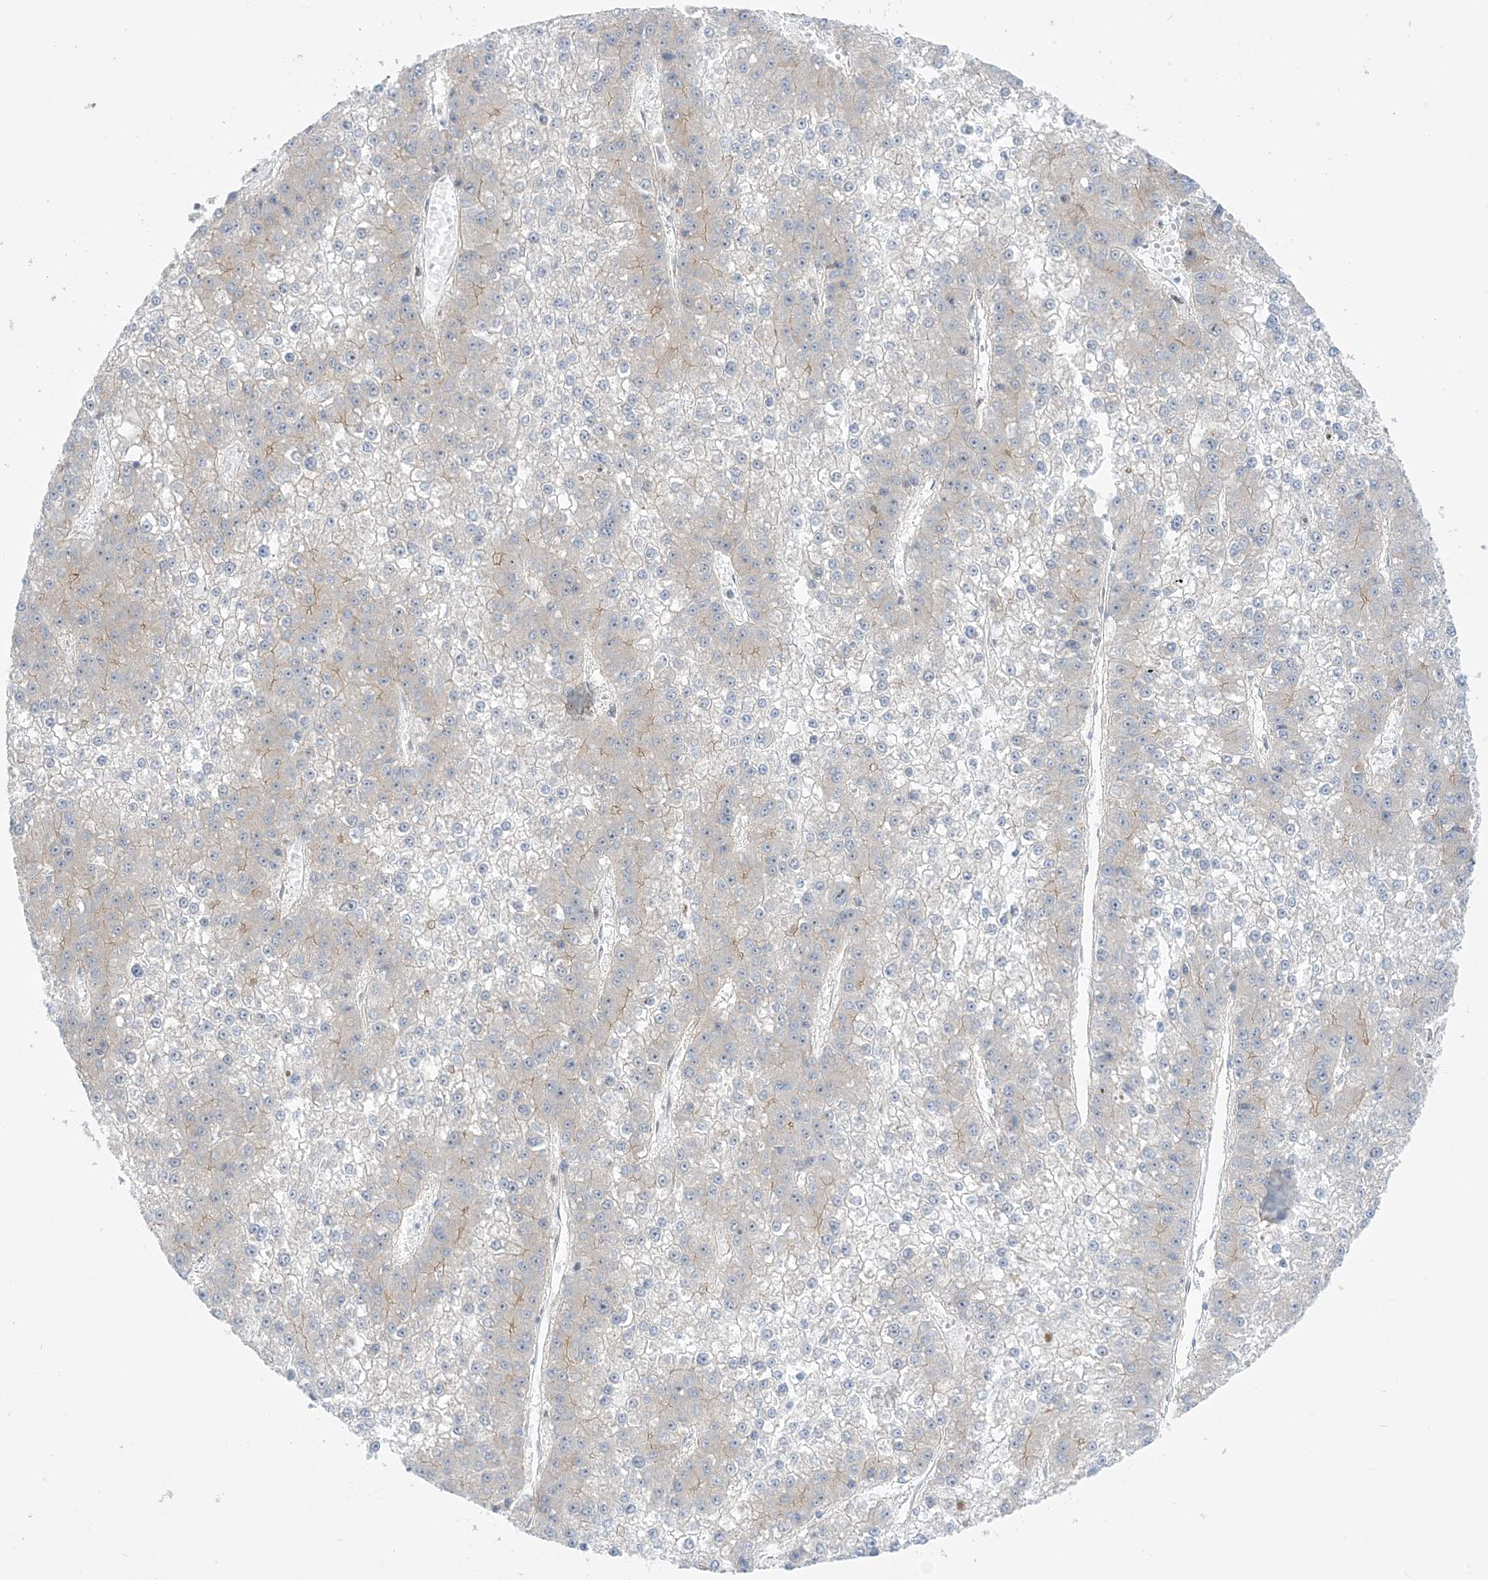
{"staining": {"intensity": "moderate", "quantity": "<25%", "location": "cytoplasmic/membranous"}, "tissue": "liver cancer", "cell_type": "Tumor cells", "image_type": "cancer", "snomed": [{"axis": "morphology", "description": "Carcinoma, Hepatocellular, NOS"}, {"axis": "topography", "description": "Liver"}], "caption": "A brown stain shows moderate cytoplasmic/membranous expression of a protein in human liver cancer tumor cells.", "gene": "MARS2", "patient": {"sex": "female", "age": 73}}